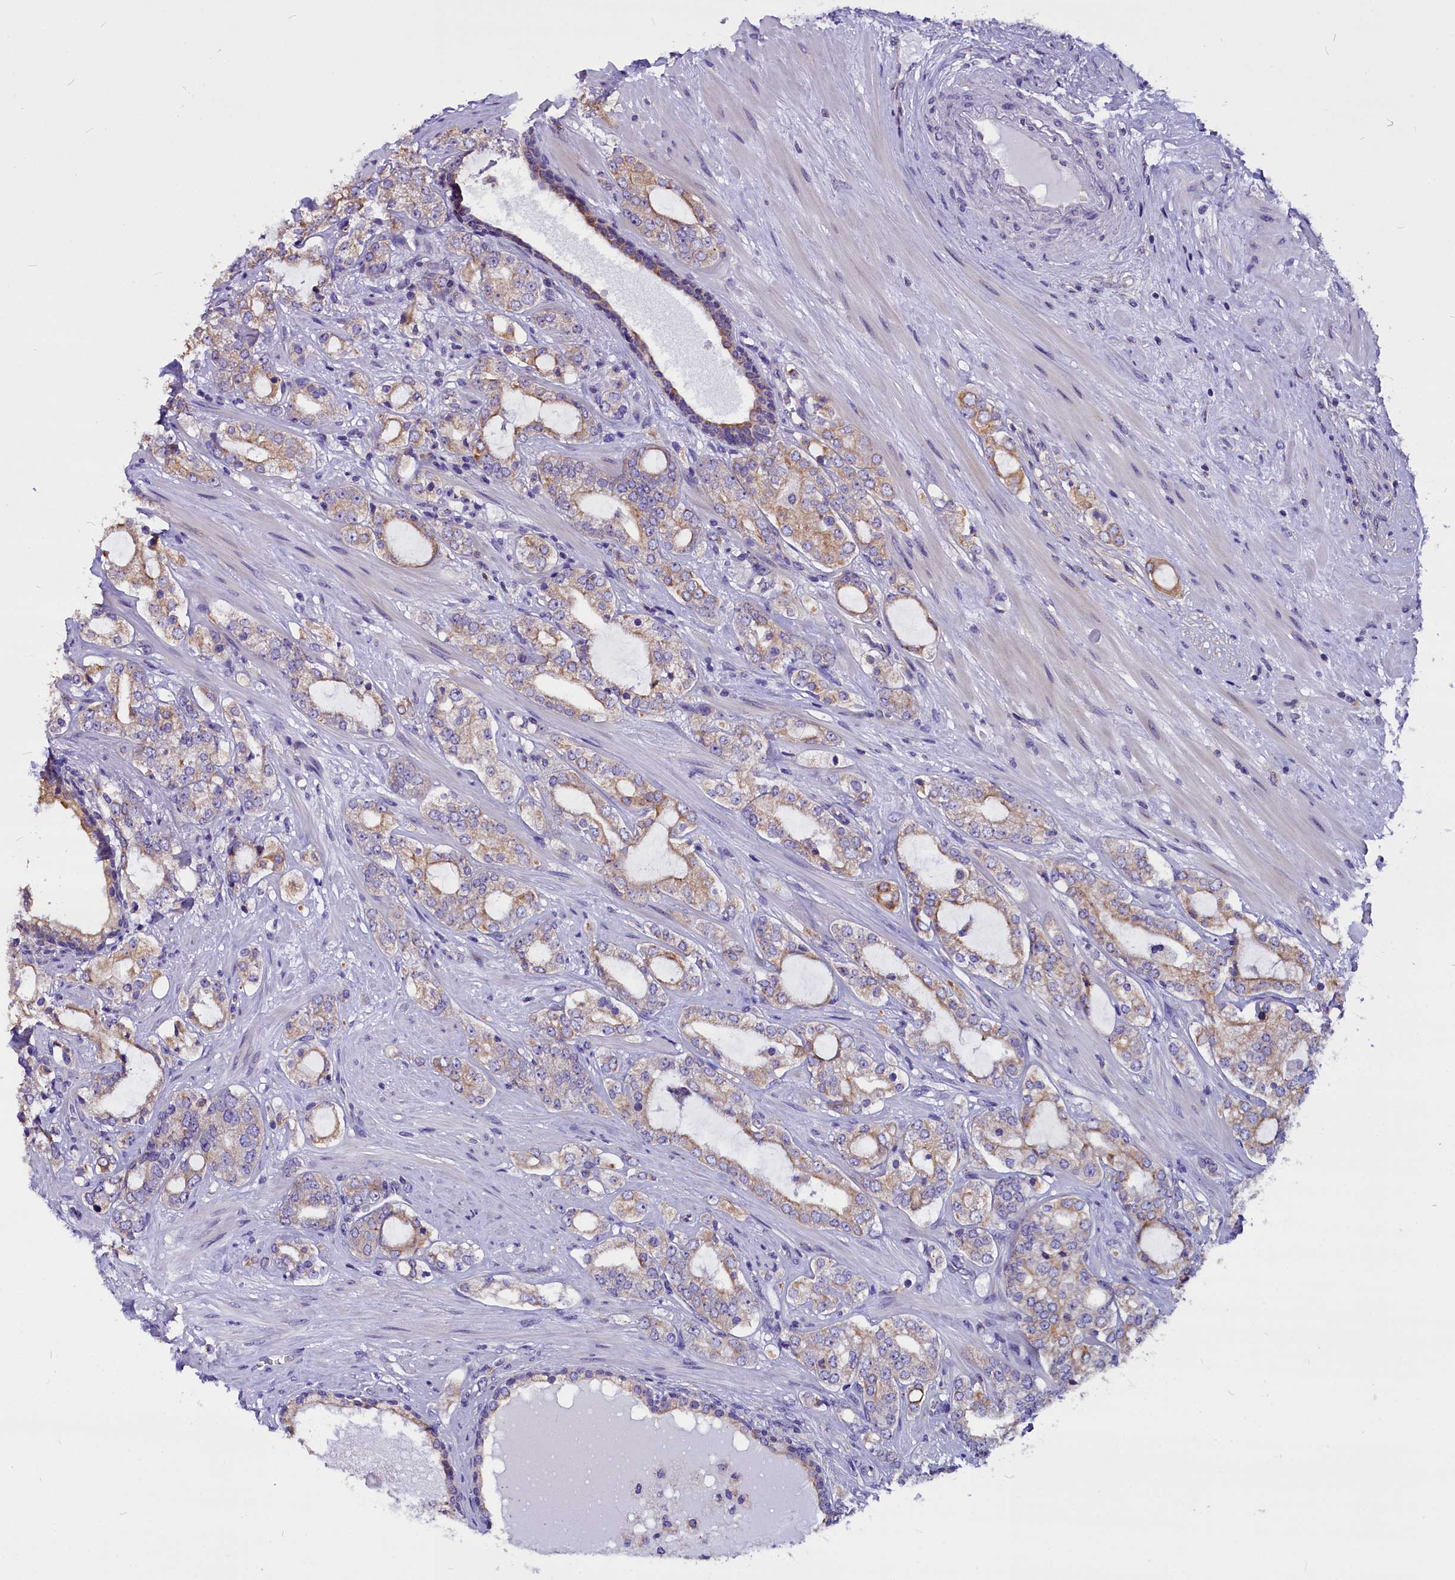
{"staining": {"intensity": "weak", "quantity": "25%-75%", "location": "cytoplasmic/membranous"}, "tissue": "prostate cancer", "cell_type": "Tumor cells", "image_type": "cancer", "snomed": [{"axis": "morphology", "description": "Adenocarcinoma, High grade"}, {"axis": "topography", "description": "Prostate"}], "caption": "Human prostate cancer (high-grade adenocarcinoma) stained with a protein marker demonstrates weak staining in tumor cells.", "gene": "CEP170", "patient": {"sex": "male", "age": 64}}